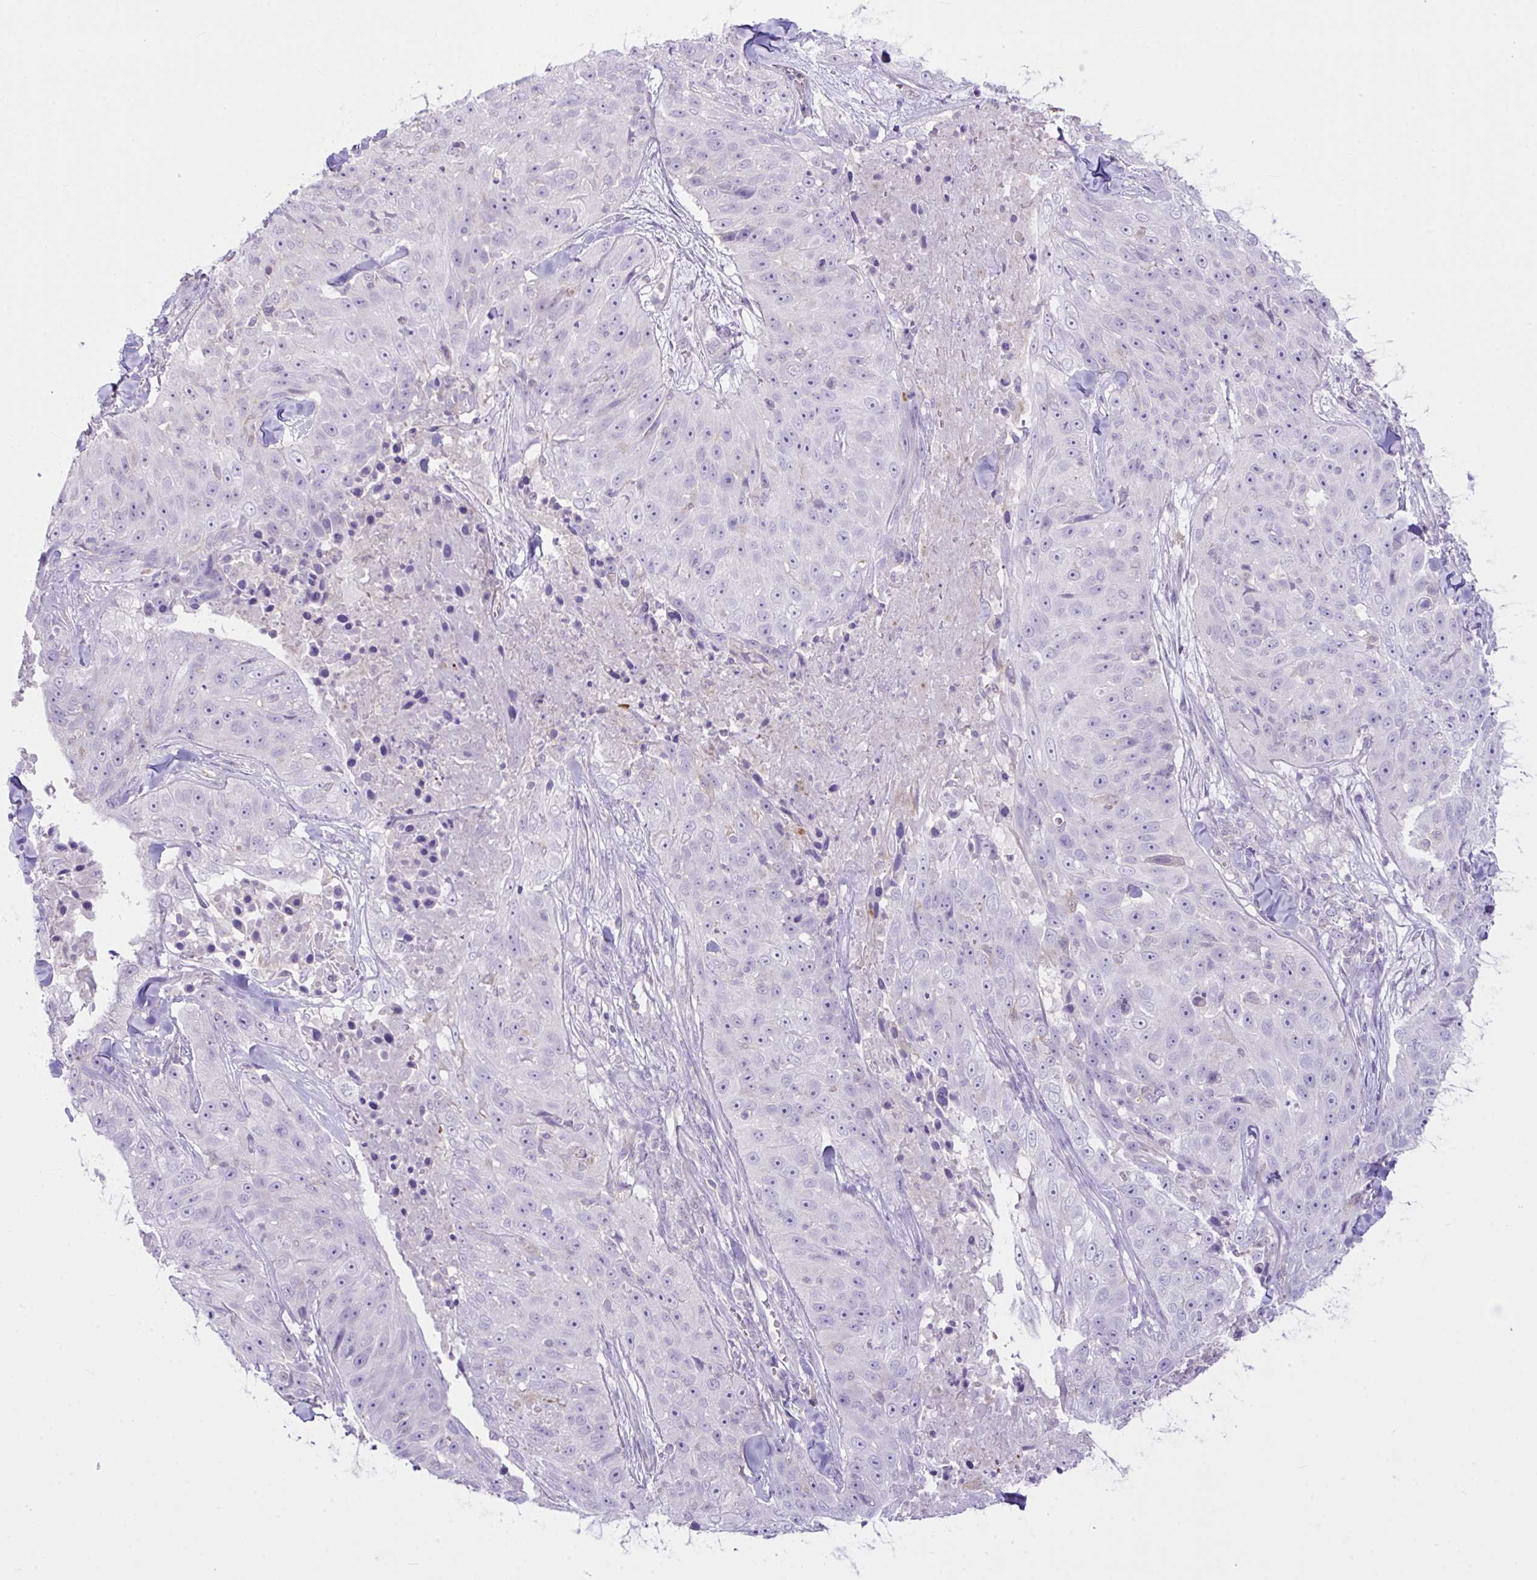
{"staining": {"intensity": "negative", "quantity": "none", "location": "none"}, "tissue": "skin cancer", "cell_type": "Tumor cells", "image_type": "cancer", "snomed": [{"axis": "morphology", "description": "Squamous cell carcinoma, NOS"}, {"axis": "topography", "description": "Skin"}], "caption": "Immunohistochemistry image of neoplastic tissue: human skin cancer (squamous cell carcinoma) stained with DAB shows no significant protein expression in tumor cells. (DAB IHC with hematoxylin counter stain).", "gene": "D2HGDH", "patient": {"sex": "female", "age": 87}}